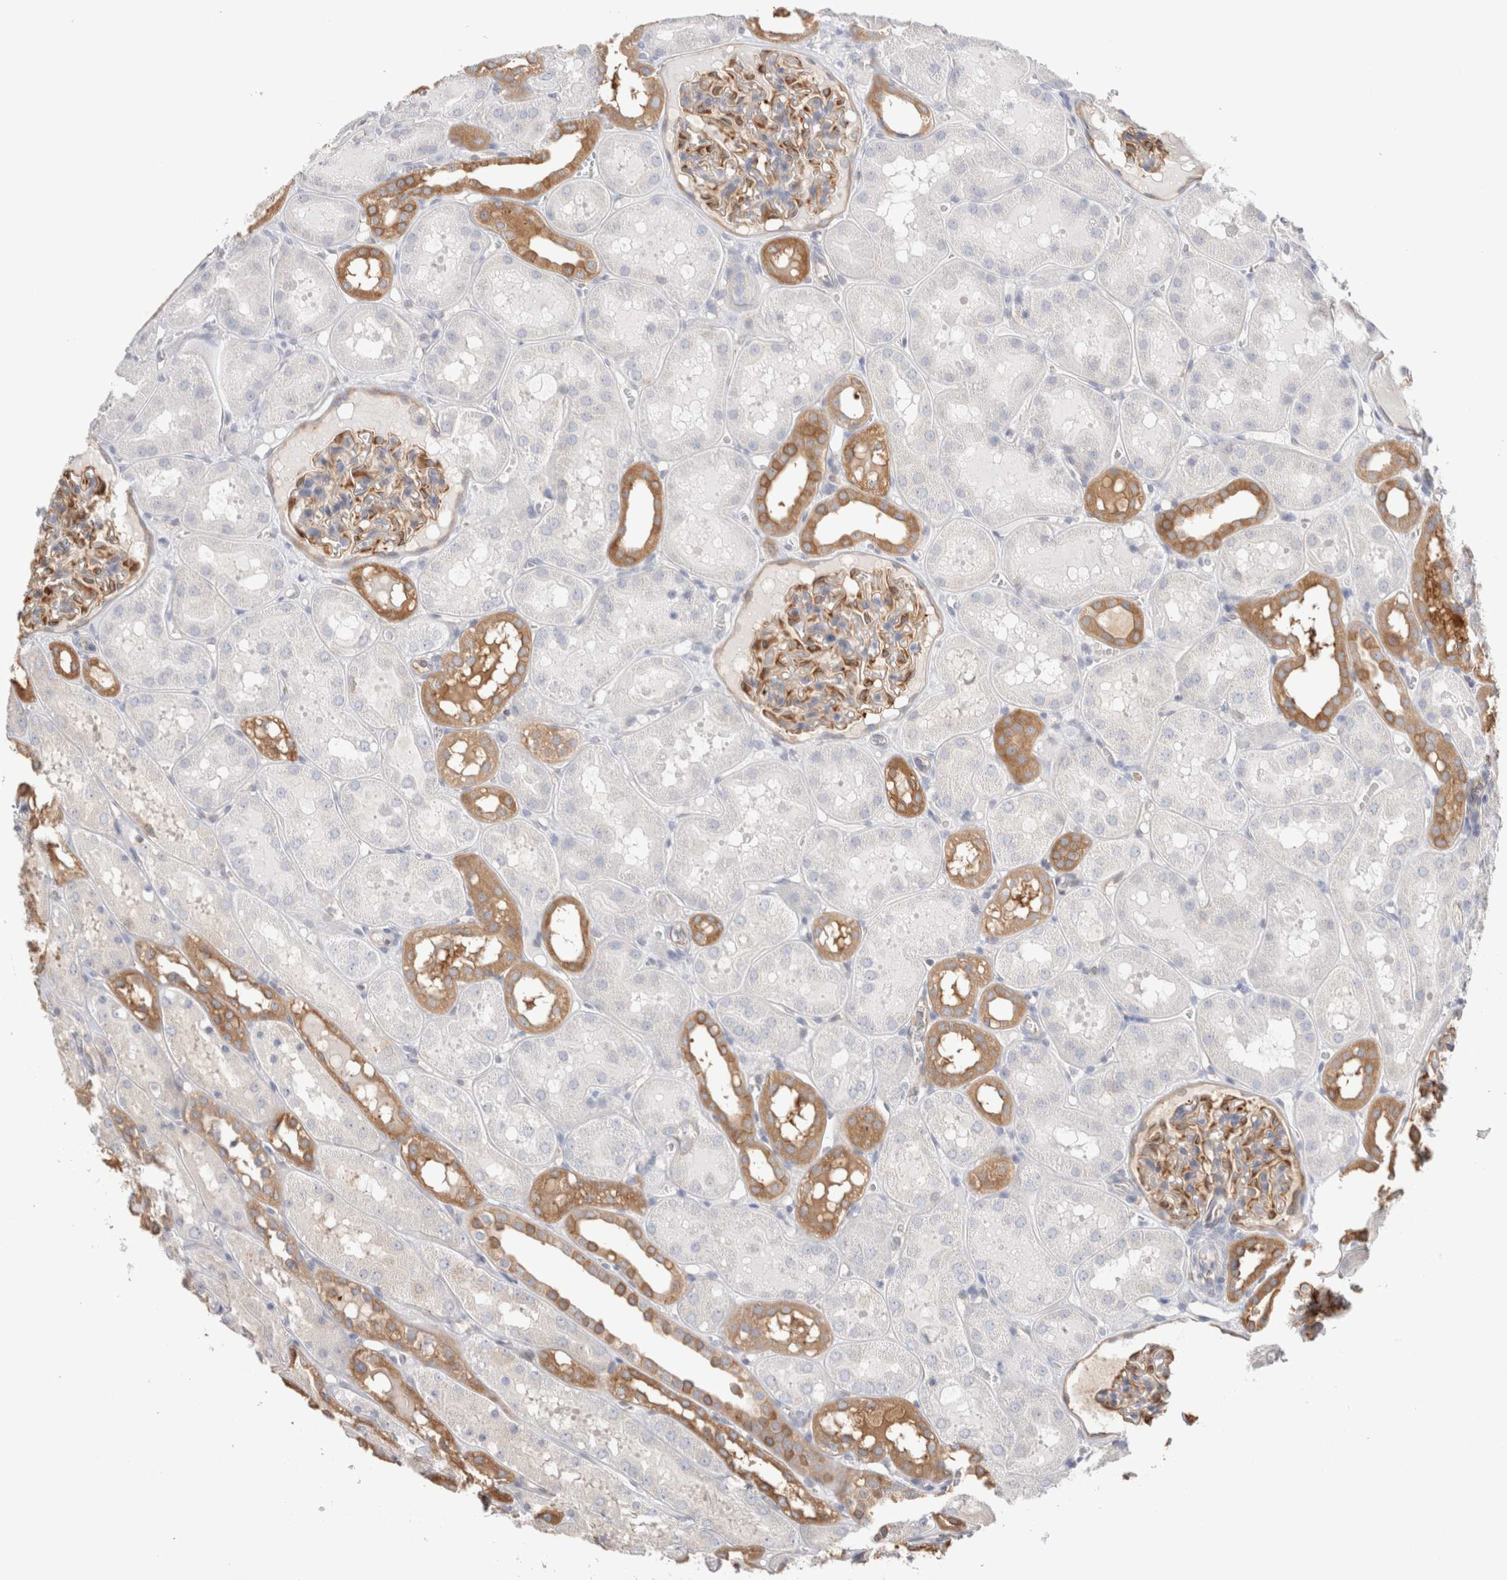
{"staining": {"intensity": "moderate", "quantity": "25%-75%", "location": "cytoplasmic/membranous"}, "tissue": "kidney", "cell_type": "Cells in glomeruli", "image_type": "normal", "snomed": [{"axis": "morphology", "description": "Normal tissue, NOS"}, {"axis": "topography", "description": "Kidney"}, {"axis": "topography", "description": "Urinary bladder"}], "caption": "Normal kidney shows moderate cytoplasmic/membranous staining in approximately 25%-75% of cells in glomeruli, visualized by immunohistochemistry. (DAB (3,3'-diaminobenzidine) IHC with brightfield microscopy, high magnification).", "gene": "CAPN2", "patient": {"sex": "male", "age": 16}}